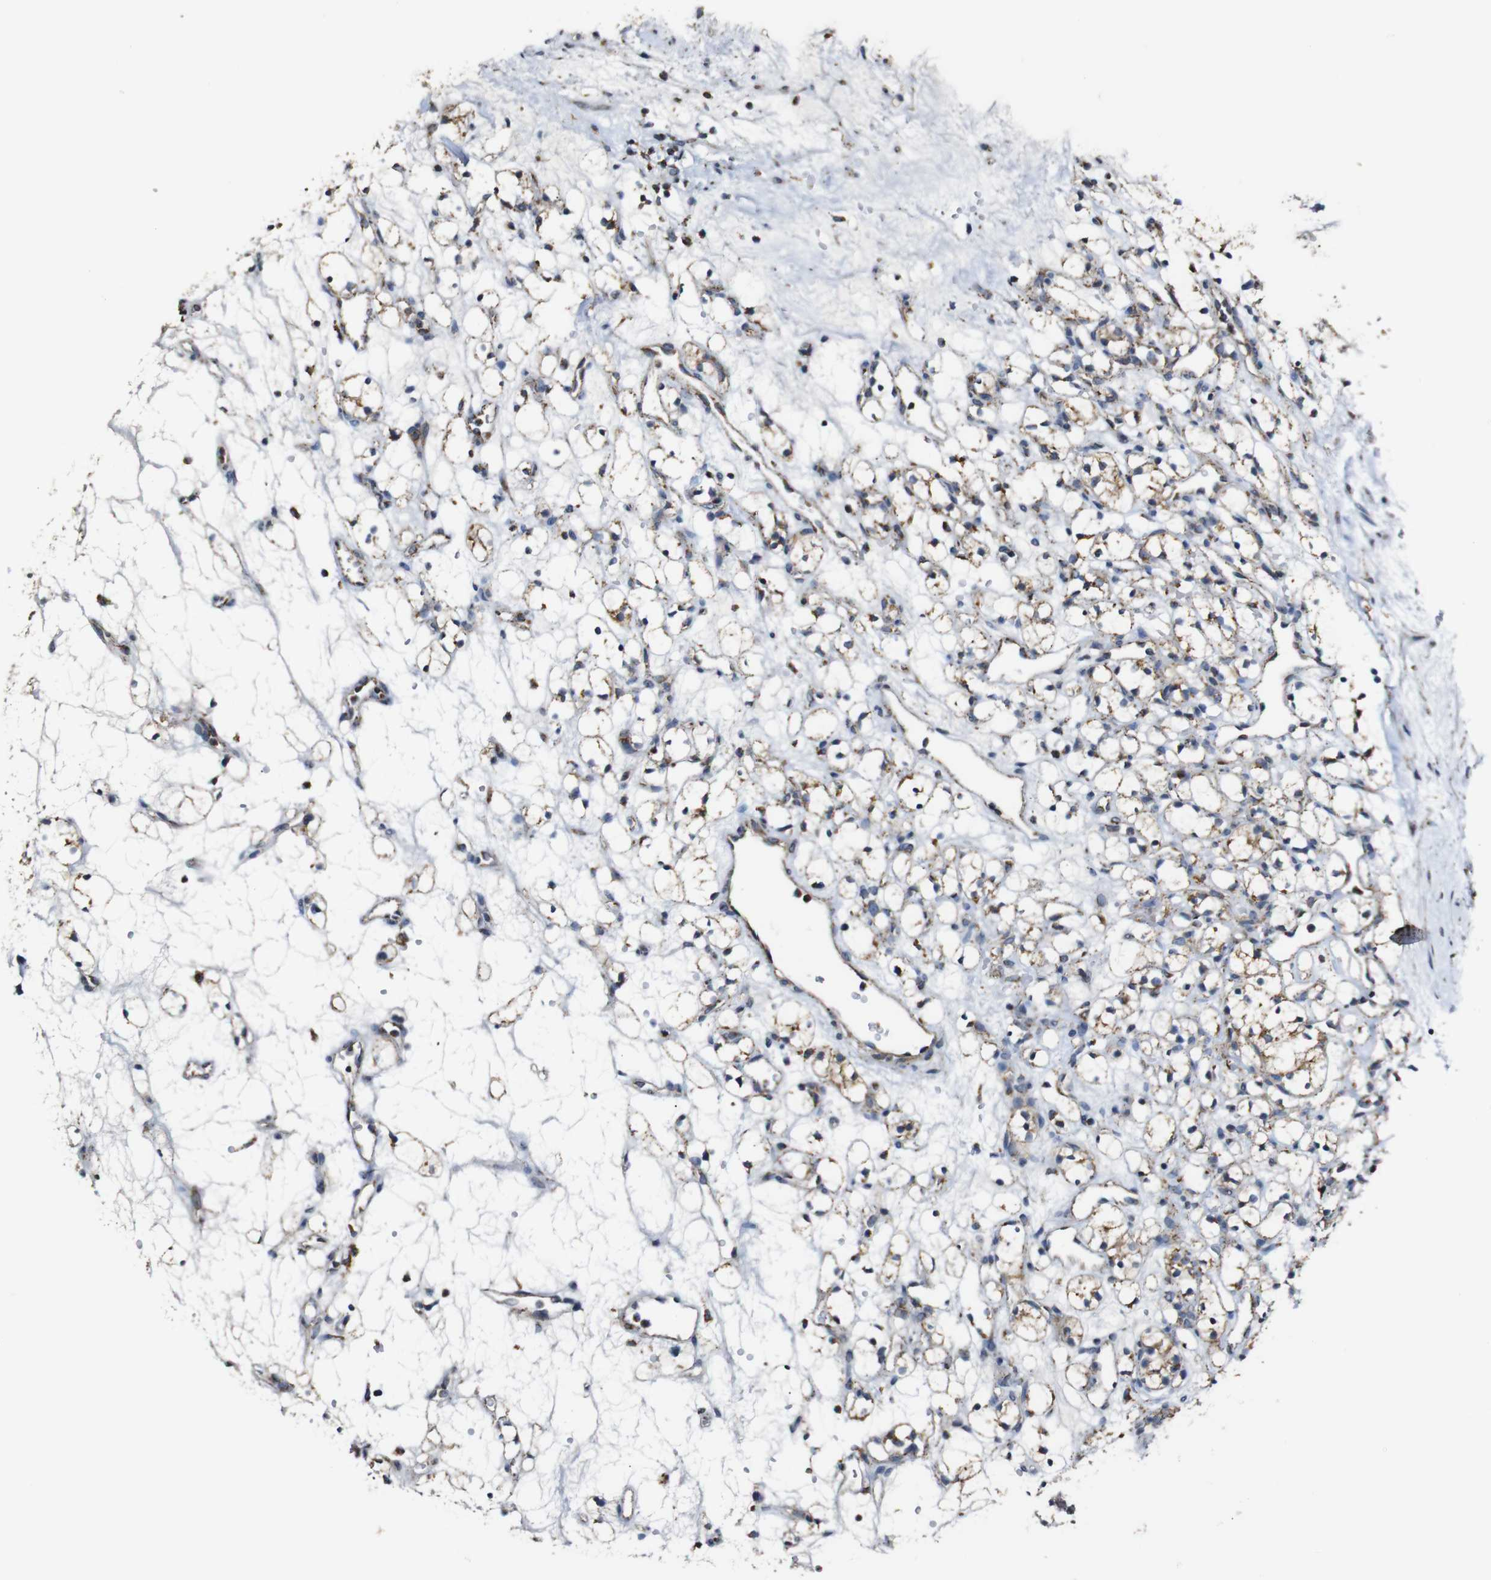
{"staining": {"intensity": "weak", "quantity": ">75%", "location": "cytoplasmic/membranous"}, "tissue": "renal cancer", "cell_type": "Tumor cells", "image_type": "cancer", "snomed": [{"axis": "morphology", "description": "Adenocarcinoma, NOS"}, {"axis": "topography", "description": "Kidney"}], "caption": "DAB immunohistochemical staining of human renal cancer displays weak cytoplasmic/membranous protein staining in about >75% of tumor cells.", "gene": "NR3C2", "patient": {"sex": "female", "age": 60}}